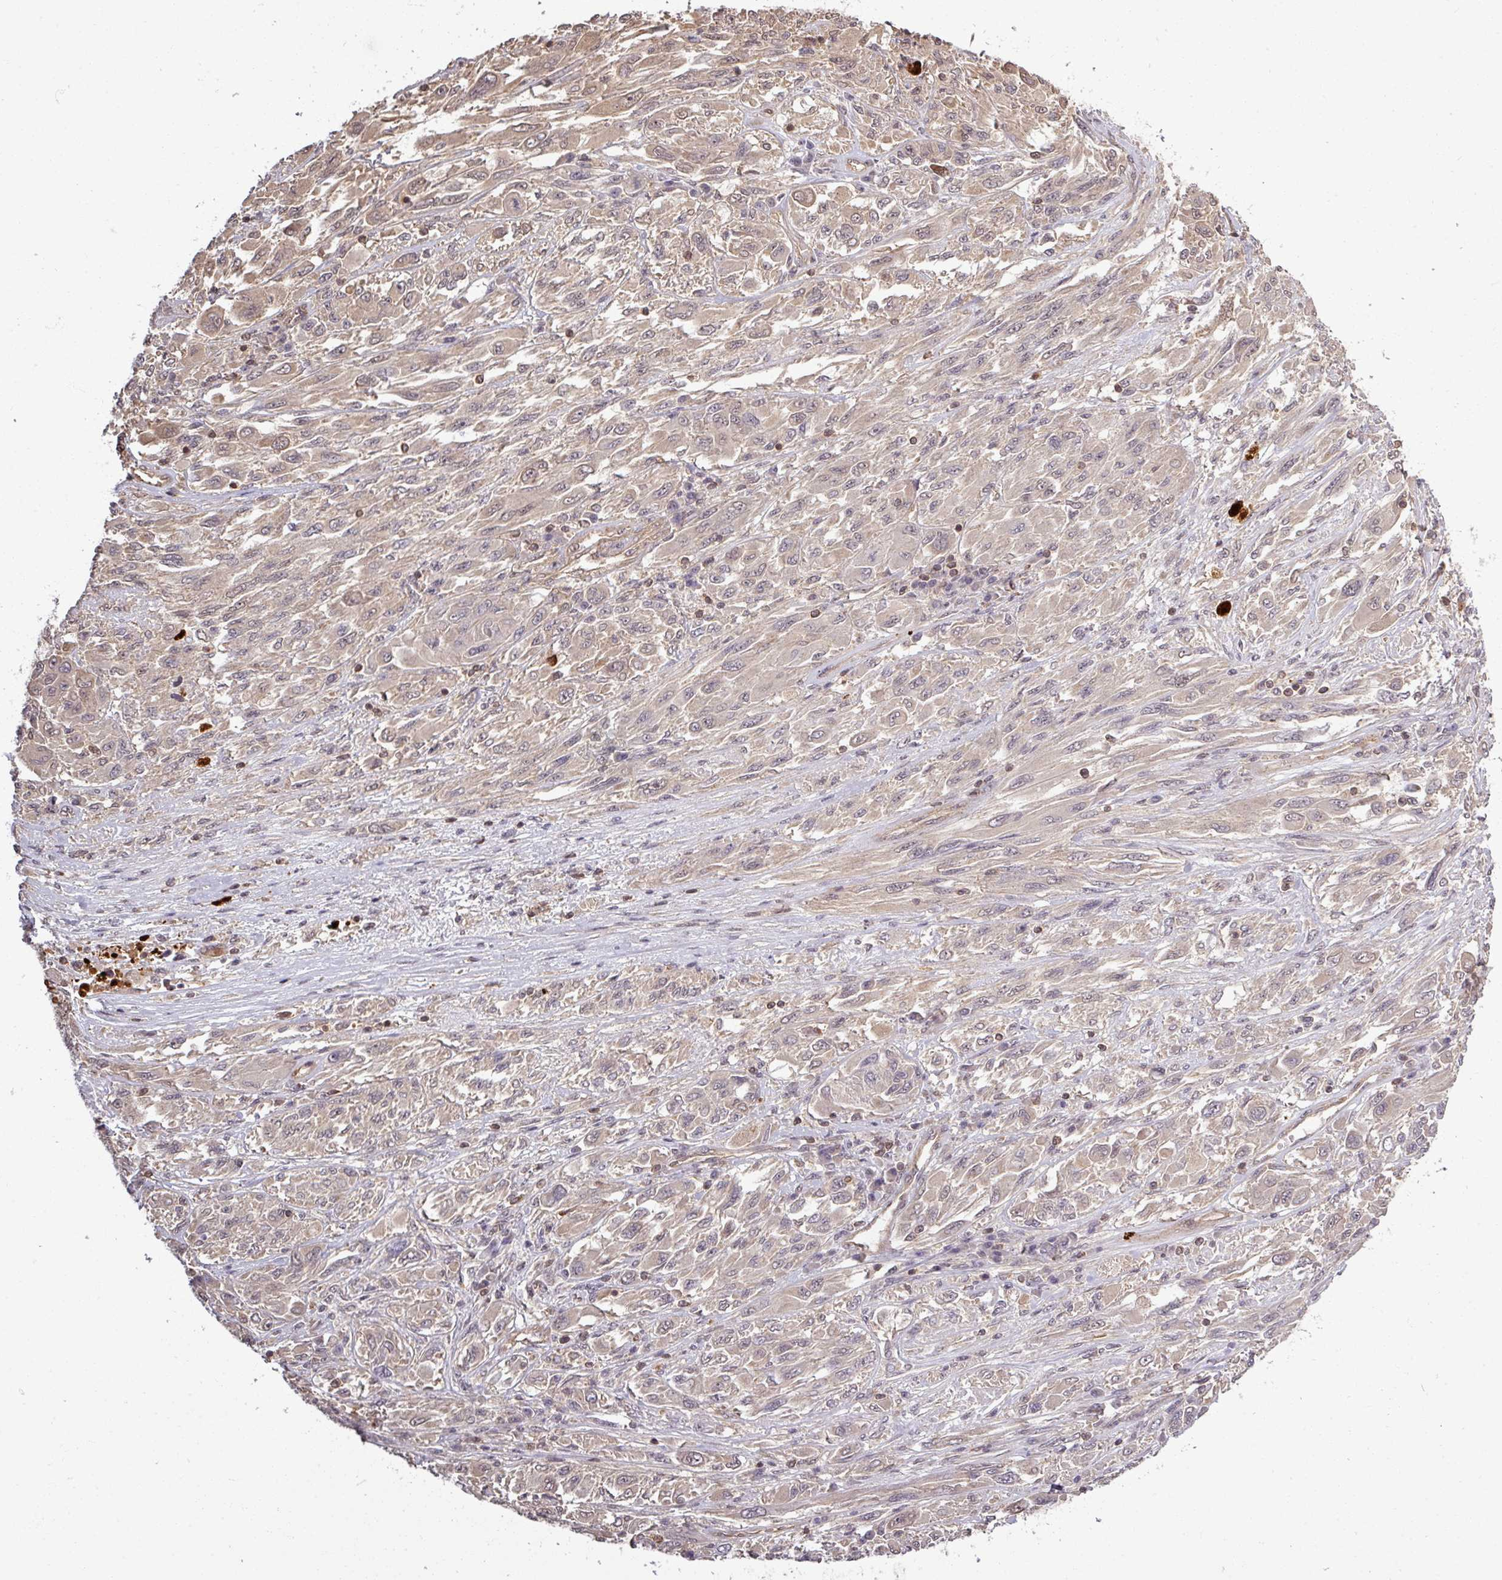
{"staining": {"intensity": "weak", "quantity": "25%-75%", "location": "cytoplasmic/membranous"}, "tissue": "melanoma", "cell_type": "Tumor cells", "image_type": "cancer", "snomed": [{"axis": "morphology", "description": "Malignant melanoma, NOS"}, {"axis": "topography", "description": "Skin"}], "caption": "Protein staining by immunohistochemistry demonstrates weak cytoplasmic/membranous positivity in about 25%-75% of tumor cells in malignant melanoma.", "gene": "TUSC3", "patient": {"sex": "female", "age": 91}}